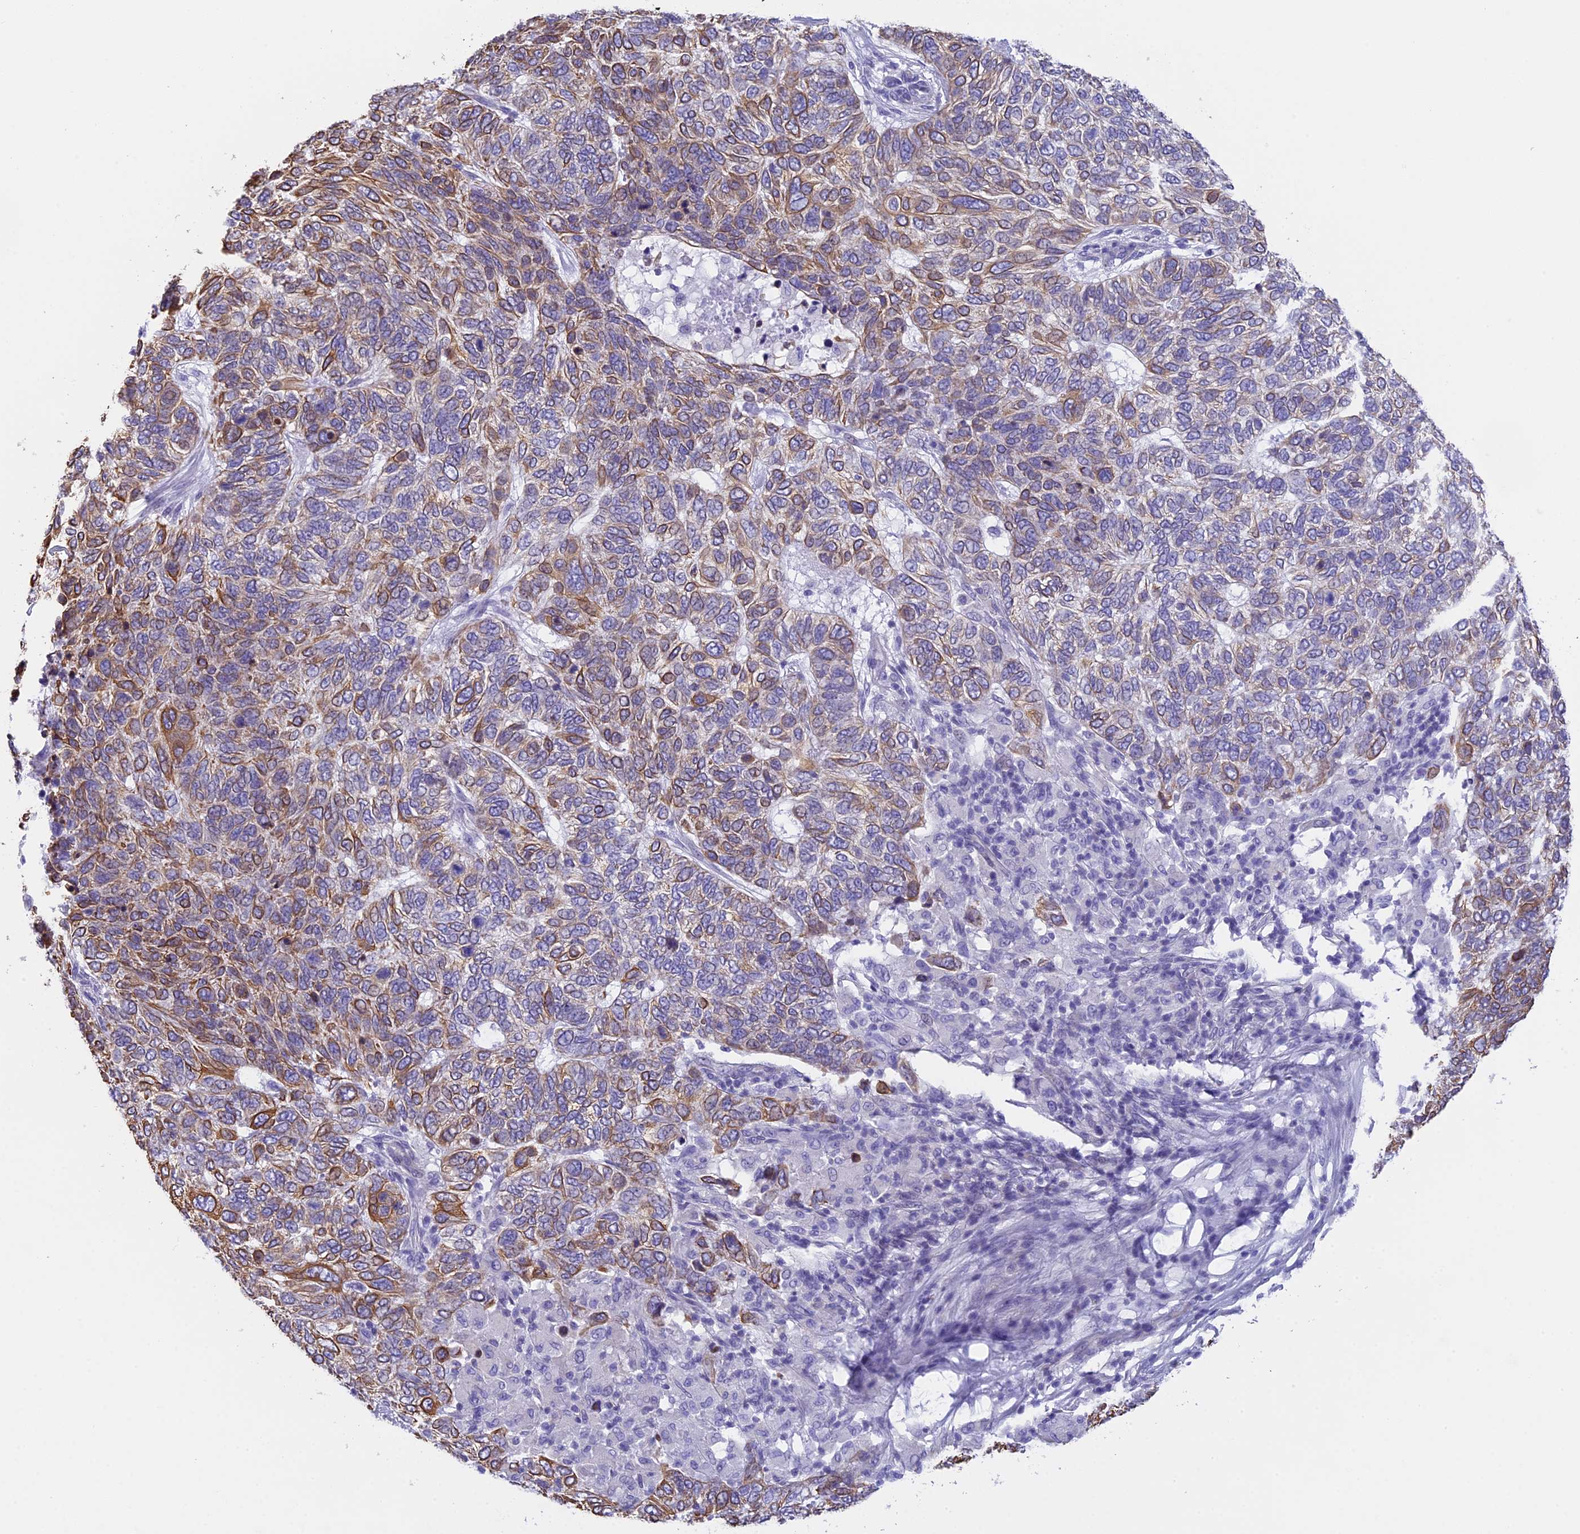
{"staining": {"intensity": "moderate", "quantity": "25%-75%", "location": "cytoplasmic/membranous"}, "tissue": "skin cancer", "cell_type": "Tumor cells", "image_type": "cancer", "snomed": [{"axis": "morphology", "description": "Basal cell carcinoma"}, {"axis": "topography", "description": "Skin"}], "caption": "Immunohistochemical staining of human skin cancer displays medium levels of moderate cytoplasmic/membranous positivity in approximately 25%-75% of tumor cells.", "gene": "TACSTD2", "patient": {"sex": "female", "age": 65}}